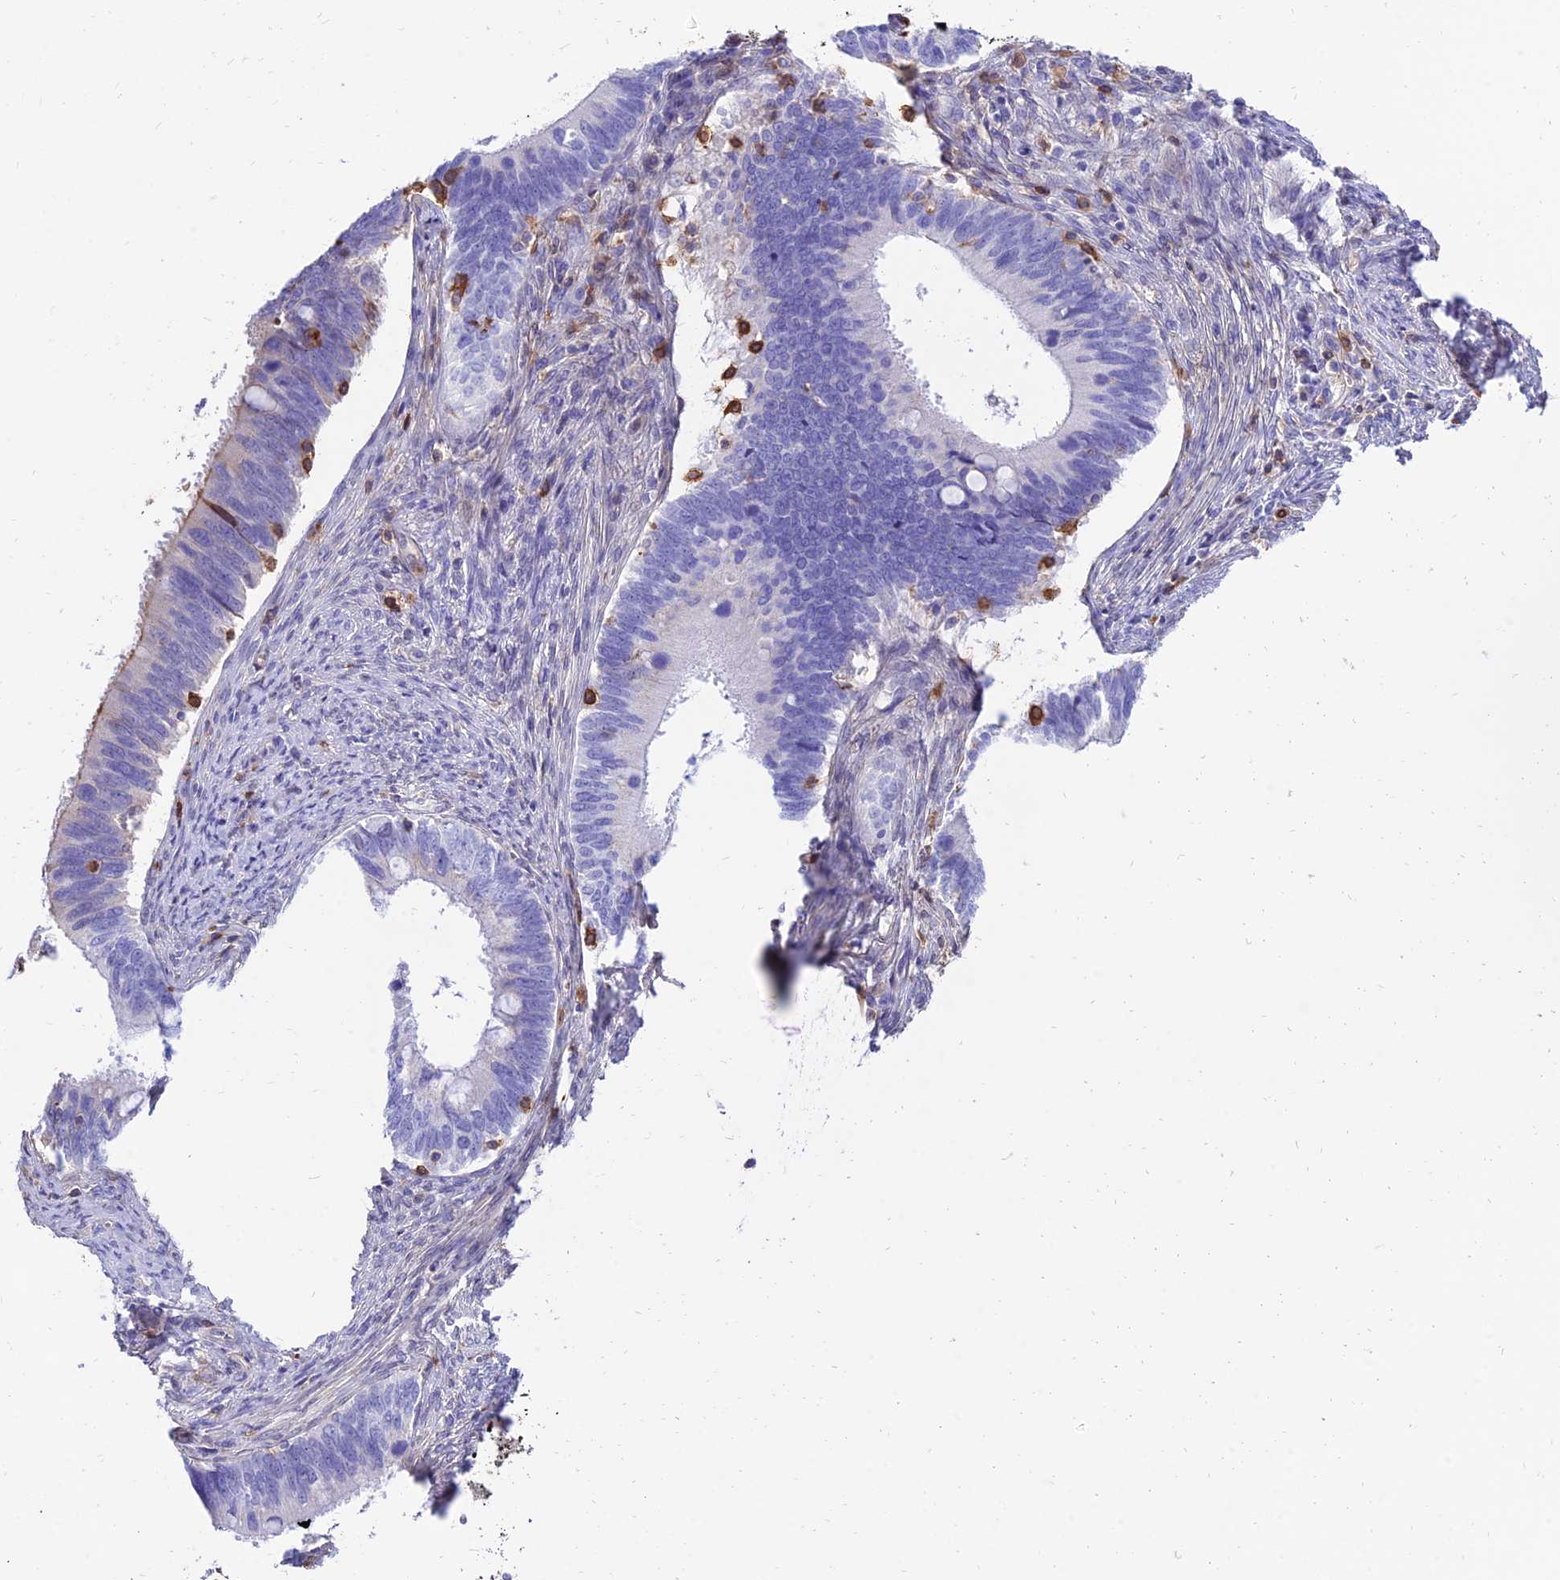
{"staining": {"intensity": "negative", "quantity": "none", "location": "none"}, "tissue": "cervical cancer", "cell_type": "Tumor cells", "image_type": "cancer", "snomed": [{"axis": "morphology", "description": "Adenocarcinoma, NOS"}, {"axis": "topography", "description": "Cervix"}], "caption": "DAB (3,3'-diaminobenzidine) immunohistochemical staining of human cervical cancer (adenocarcinoma) shows no significant staining in tumor cells.", "gene": "SREK1IP1", "patient": {"sex": "female", "age": 42}}